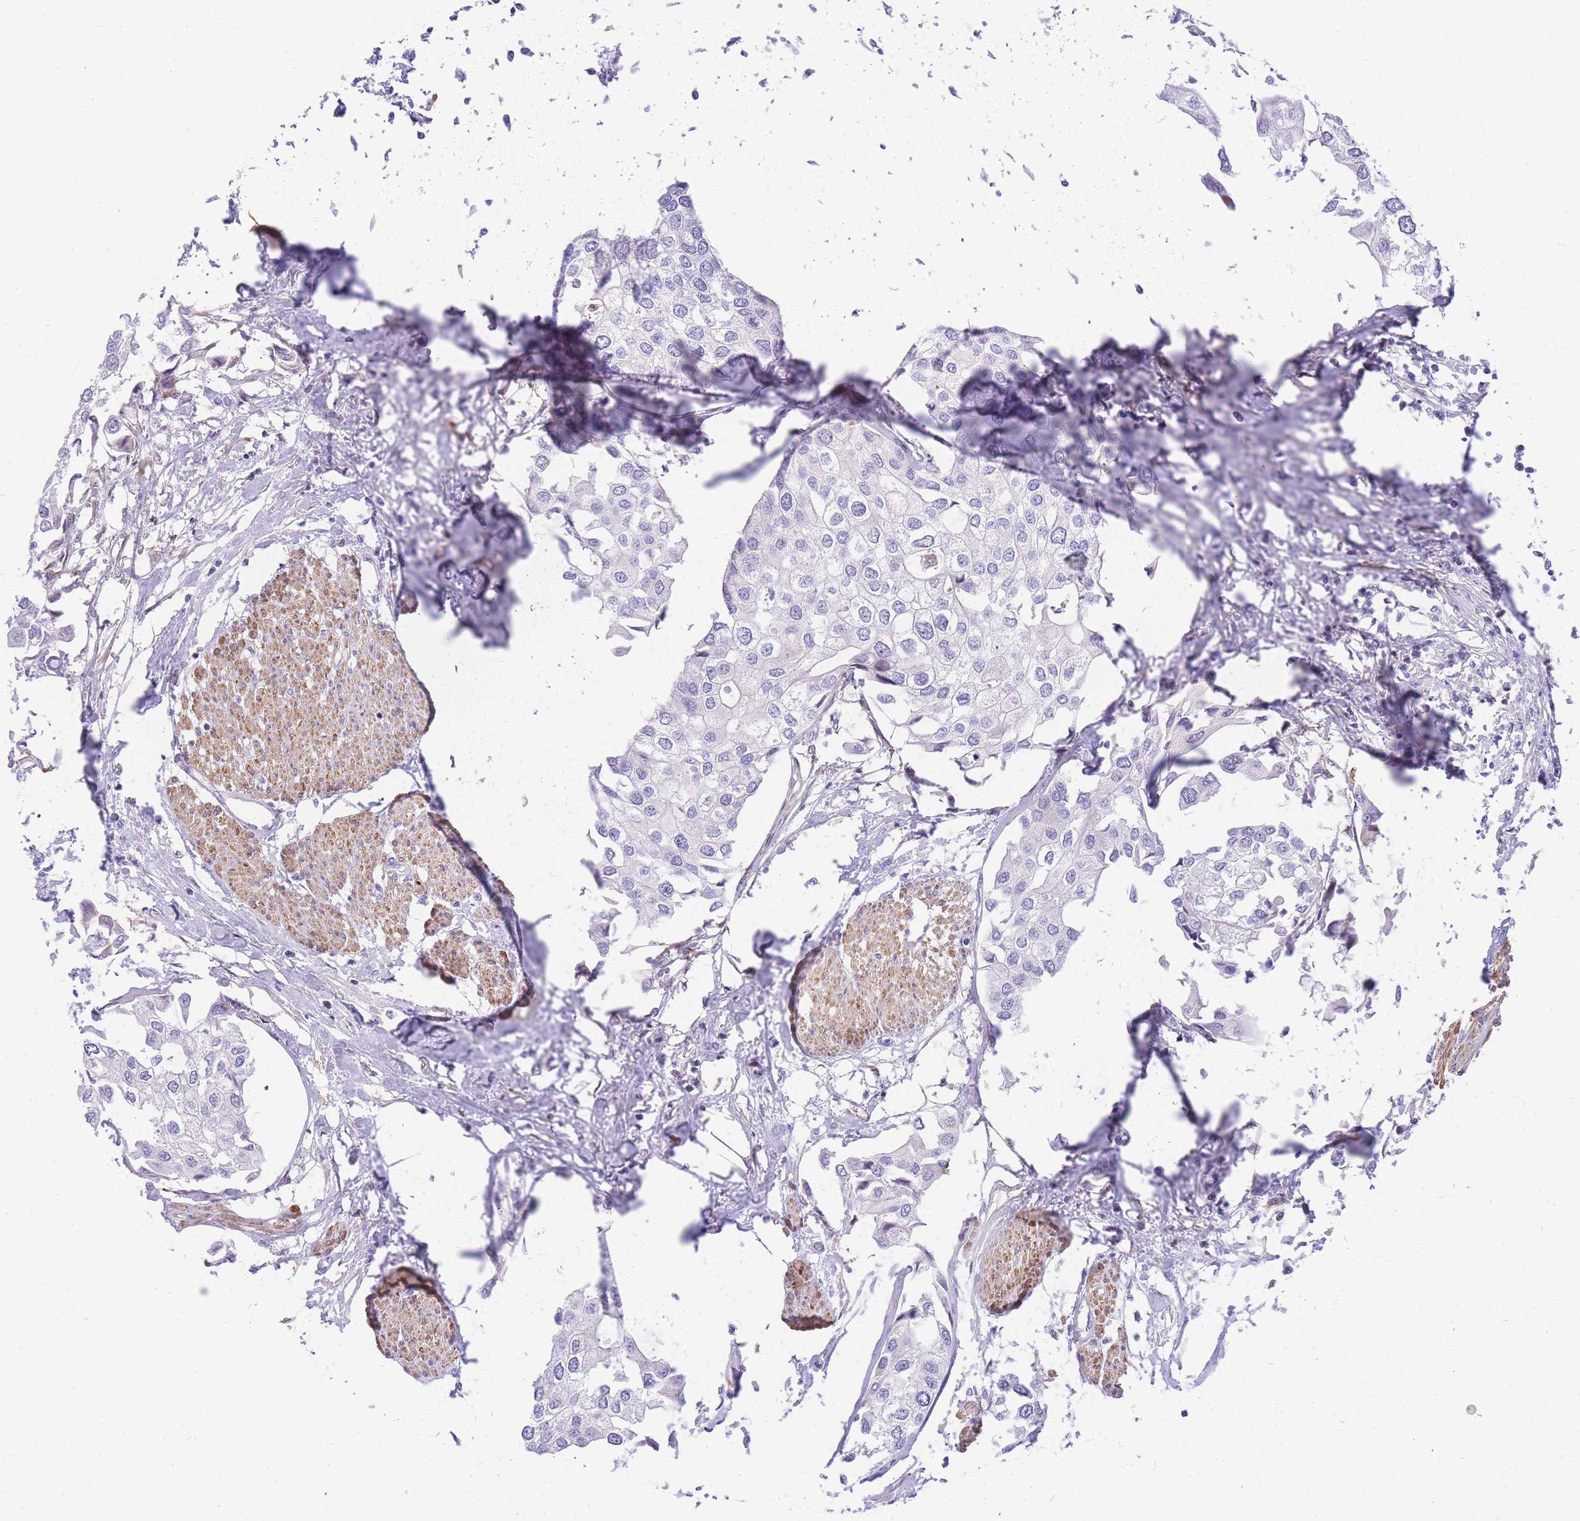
{"staining": {"intensity": "negative", "quantity": "none", "location": "none"}, "tissue": "urothelial cancer", "cell_type": "Tumor cells", "image_type": "cancer", "snomed": [{"axis": "morphology", "description": "Urothelial carcinoma, High grade"}, {"axis": "topography", "description": "Urinary bladder"}], "caption": "An immunohistochemistry (IHC) image of high-grade urothelial carcinoma is shown. There is no staining in tumor cells of high-grade urothelial carcinoma.", "gene": "S100PBP", "patient": {"sex": "male", "age": 64}}